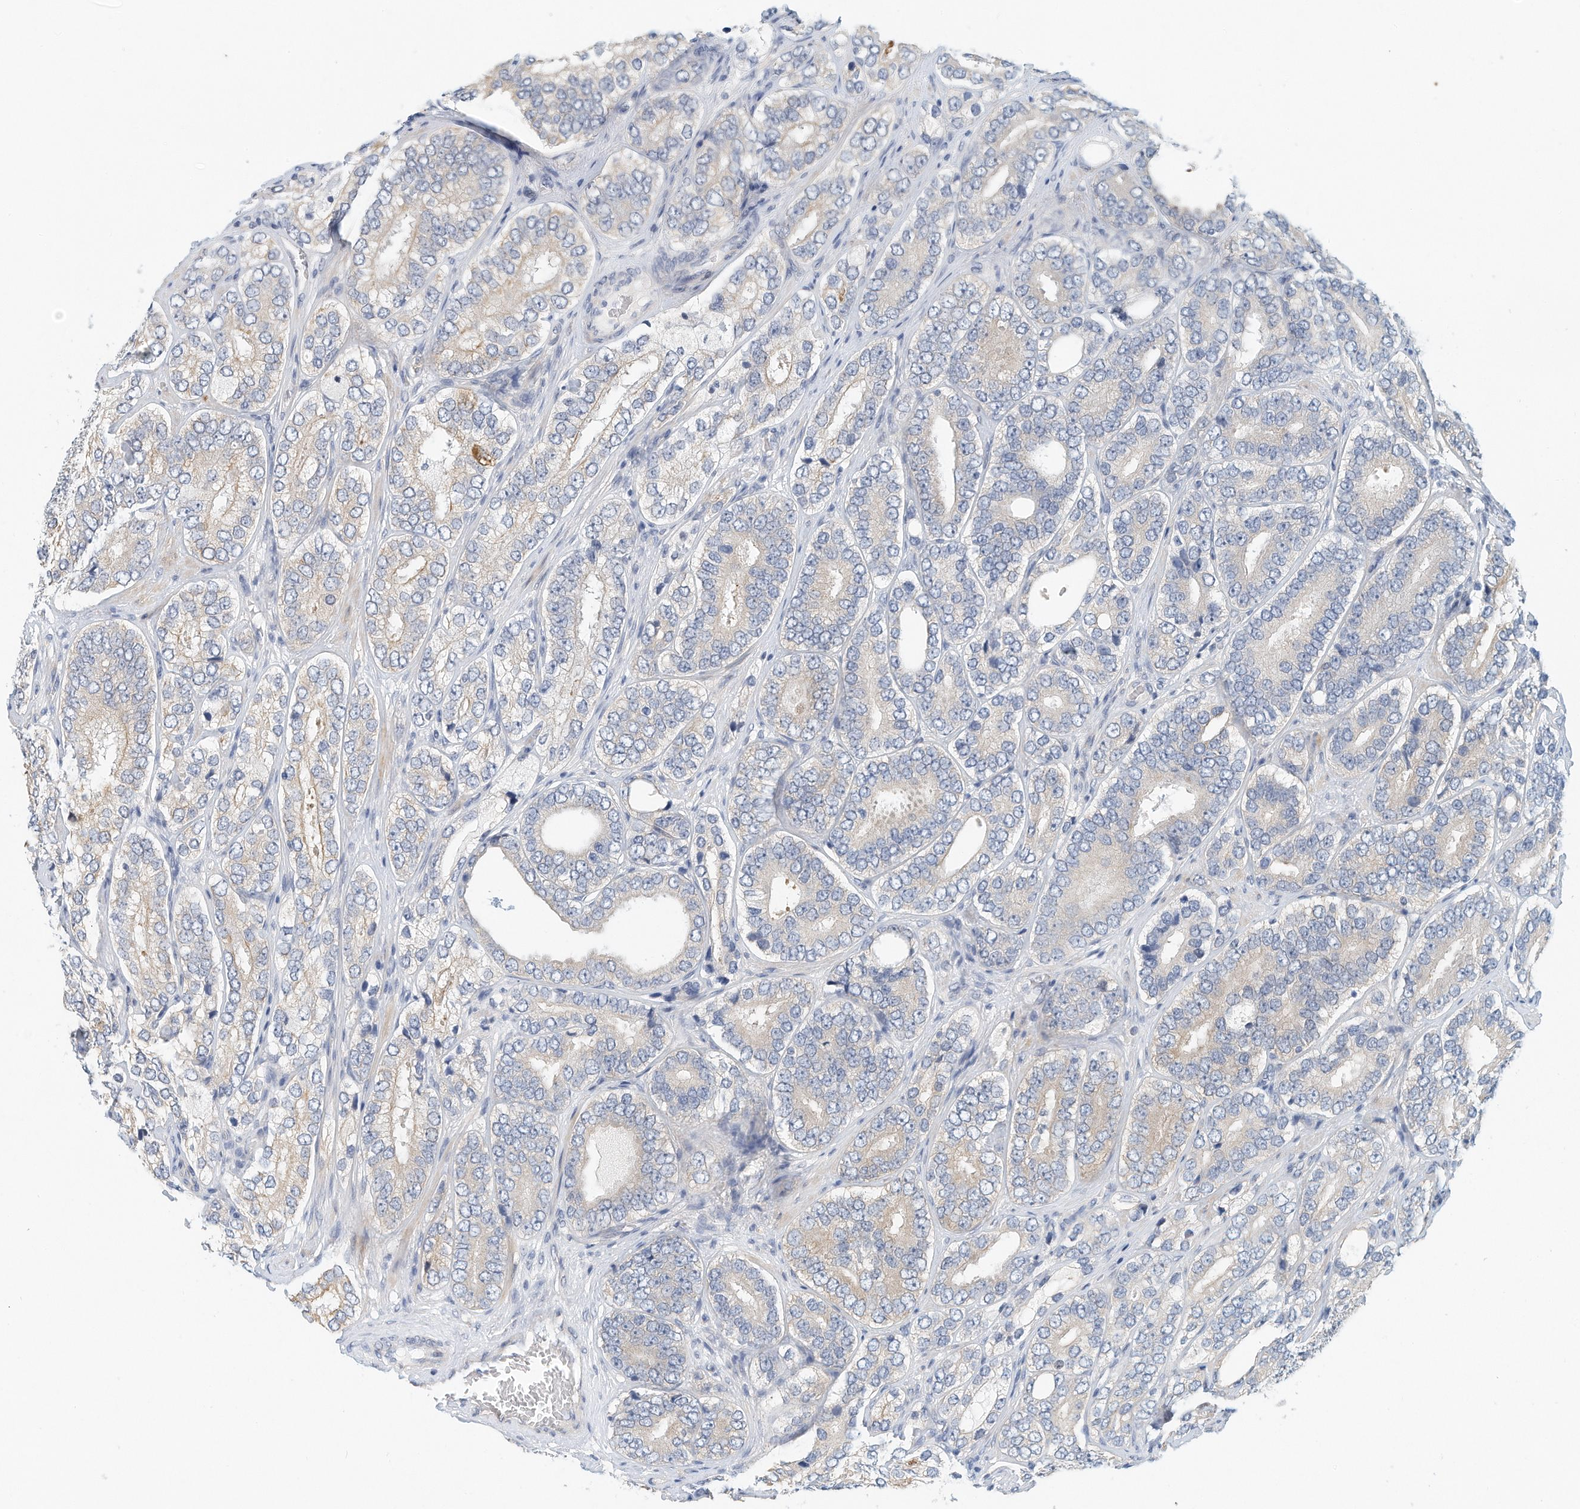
{"staining": {"intensity": "negative", "quantity": "none", "location": "none"}, "tissue": "prostate cancer", "cell_type": "Tumor cells", "image_type": "cancer", "snomed": [{"axis": "morphology", "description": "Adenocarcinoma, High grade"}, {"axis": "topography", "description": "Prostate"}], "caption": "Image shows no protein staining in tumor cells of prostate cancer tissue.", "gene": "ARHGAP28", "patient": {"sex": "male", "age": 56}}